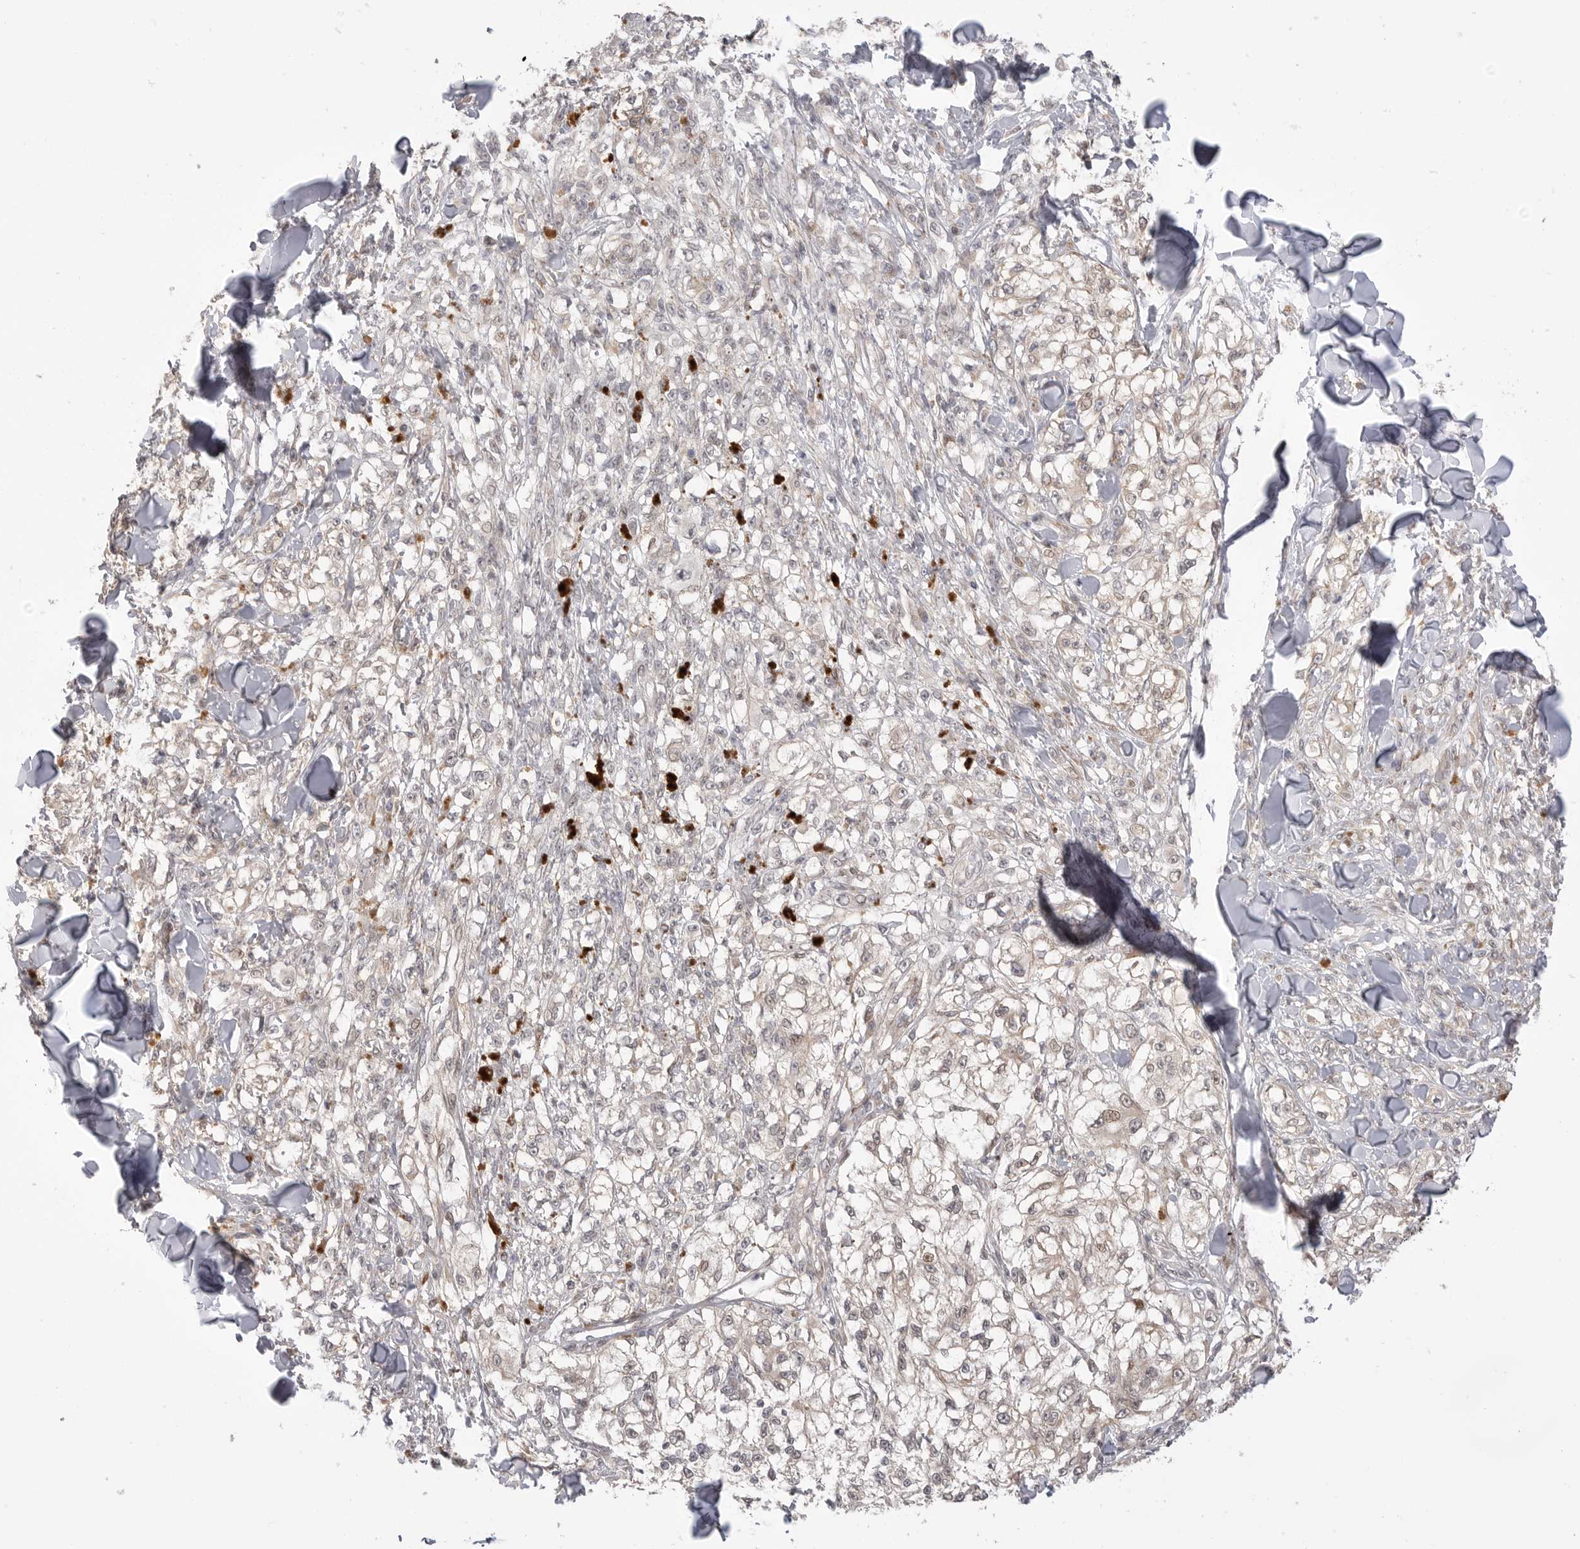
{"staining": {"intensity": "weak", "quantity": "<25%", "location": "nuclear"}, "tissue": "melanoma", "cell_type": "Tumor cells", "image_type": "cancer", "snomed": [{"axis": "morphology", "description": "Malignant melanoma, NOS"}, {"axis": "topography", "description": "Skin of head"}], "caption": "High power microscopy image of an IHC micrograph of melanoma, revealing no significant positivity in tumor cells.", "gene": "GGT6", "patient": {"sex": "male", "age": 83}}